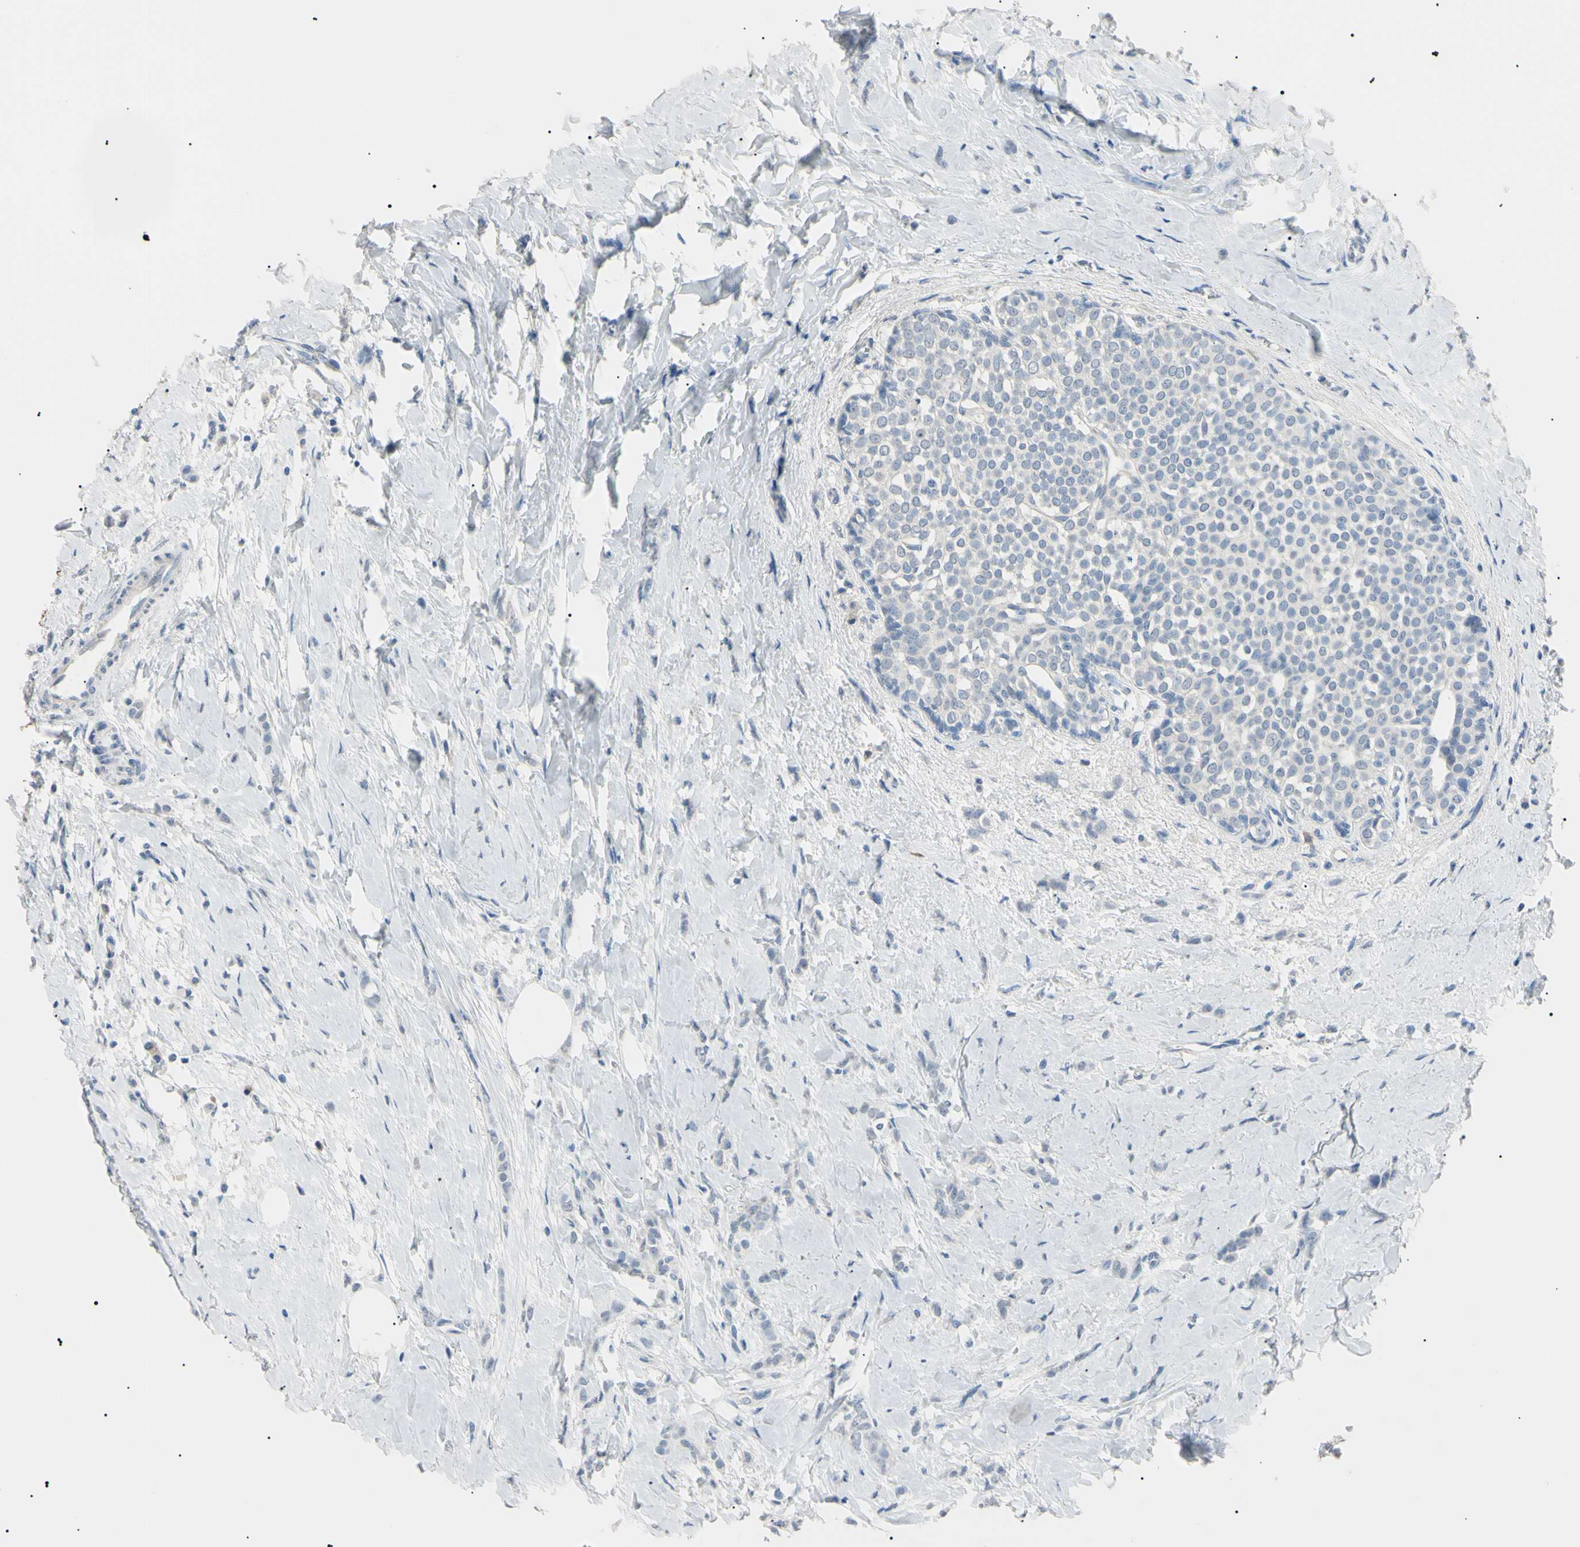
{"staining": {"intensity": "negative", "quantity": "none", "location": "none"}, "tissue": "breast cancer", "cell_type": "Tumor cells", "image_type": "cancer", "snomed": [{"axis": "morphology", "description": "Duct carcinoma"}, {"axis": "topography", "description": "Breast"}], "caption": "This image is of breast cancer (infiltrating ductal carcinoma) stained with immunohistochemistry to label a protein in brown with the nuclei are counter-stained blue. There is no staining in tumor cells.", "gene": "CGB3", "patient": {"sex": "female", "age": 91}}